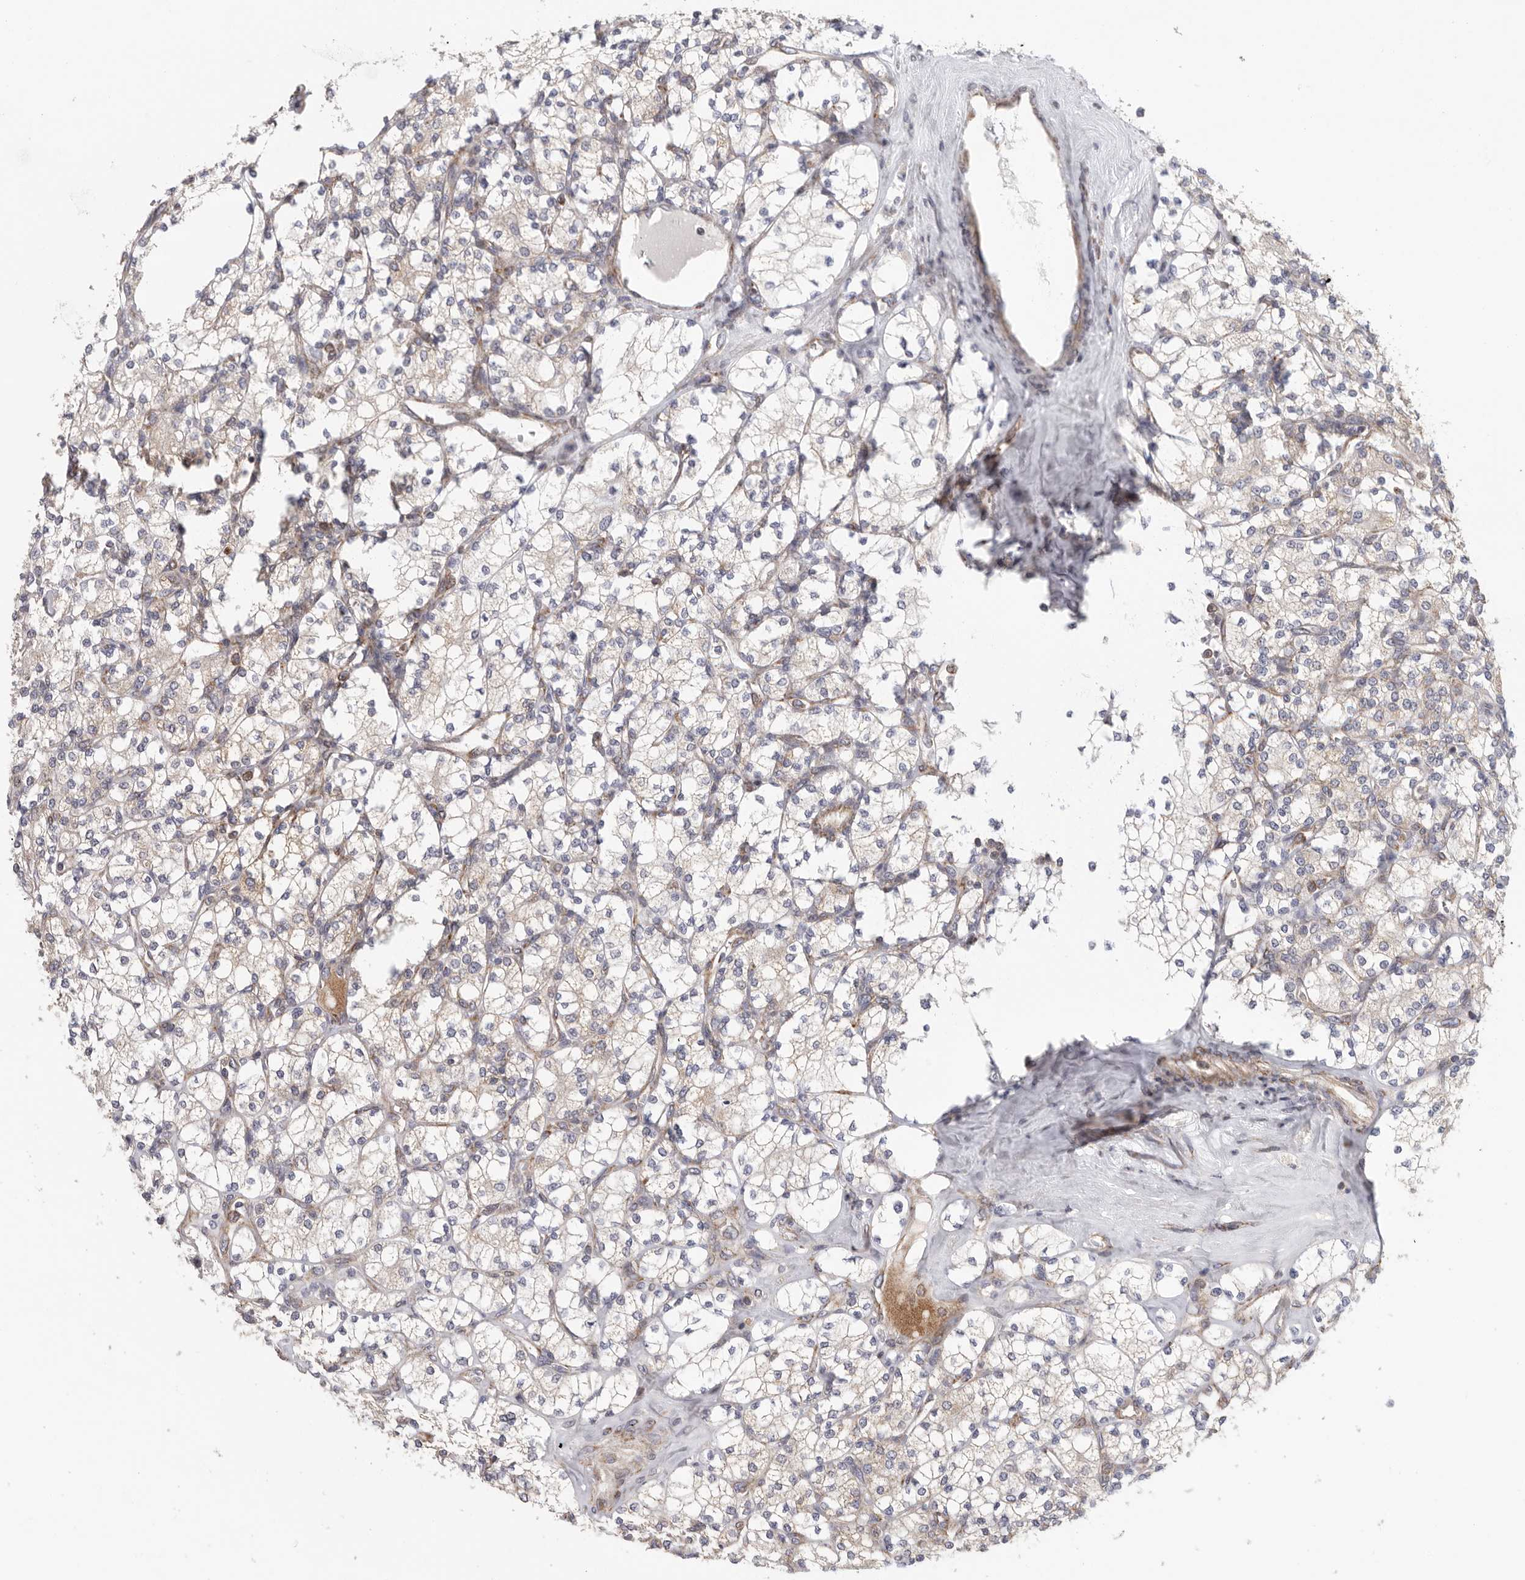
{"staining": {"intensity": "weak", "quantity": "<25%", "location": "cytoplasmic/membranous"}, "tissue": "renal cancer", "cell_type": "Tumor cells", "image_type": "cancer", "snomed": [{"axis": "morphology", "description": "Adenocarcinoma, NOS"}, {"axis": "topography", "description": "Kidney"}], "caption": "This is an immunohistochemistry photomicrograph of human adenocarcinoma (renal). There is no expression in tumor cells.", "gene": "FKBP8", "patient": {"sex": "male", "age": 77}}